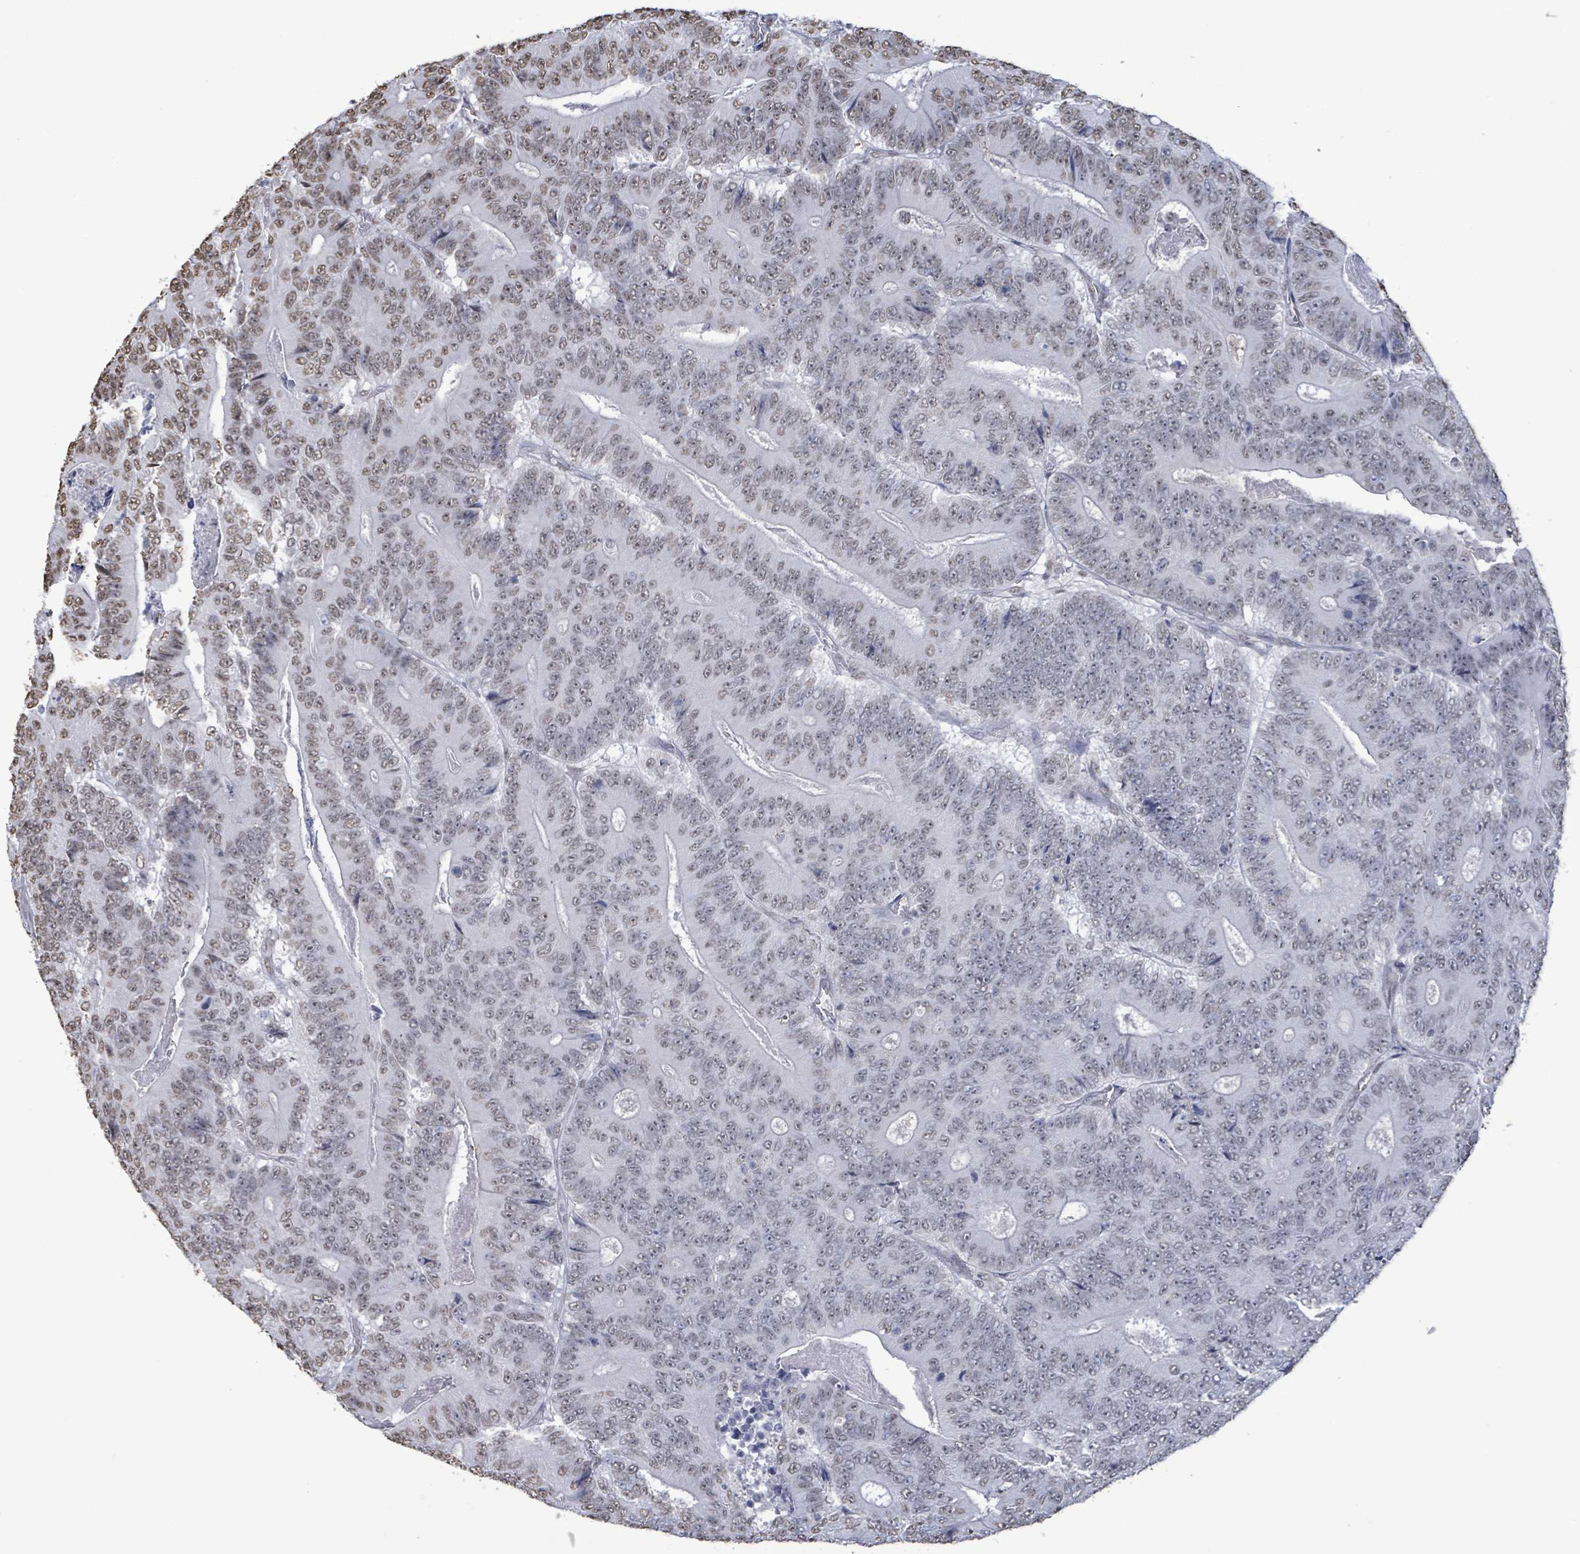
{"staining": {"intensity": "weak", "quantity": ">75%", "location": "nuclear"}, "tissue": "colorectal cancer", "cell_type": "Tumor cells", "image_type": "cancer", "snomed": [{"axis": "morphology", "description": "Adenocarcinoma, NOS"}, {"axis": "topography", "description": "Colon"}], "caption": "There is low levels of weak nuclear expression in tumor cells of colorectal cancer, as demonstrated by immunohistochemical staining (brown color).", "gene": "SAMD14", "patient": {"sex": "male", "age": 83}}